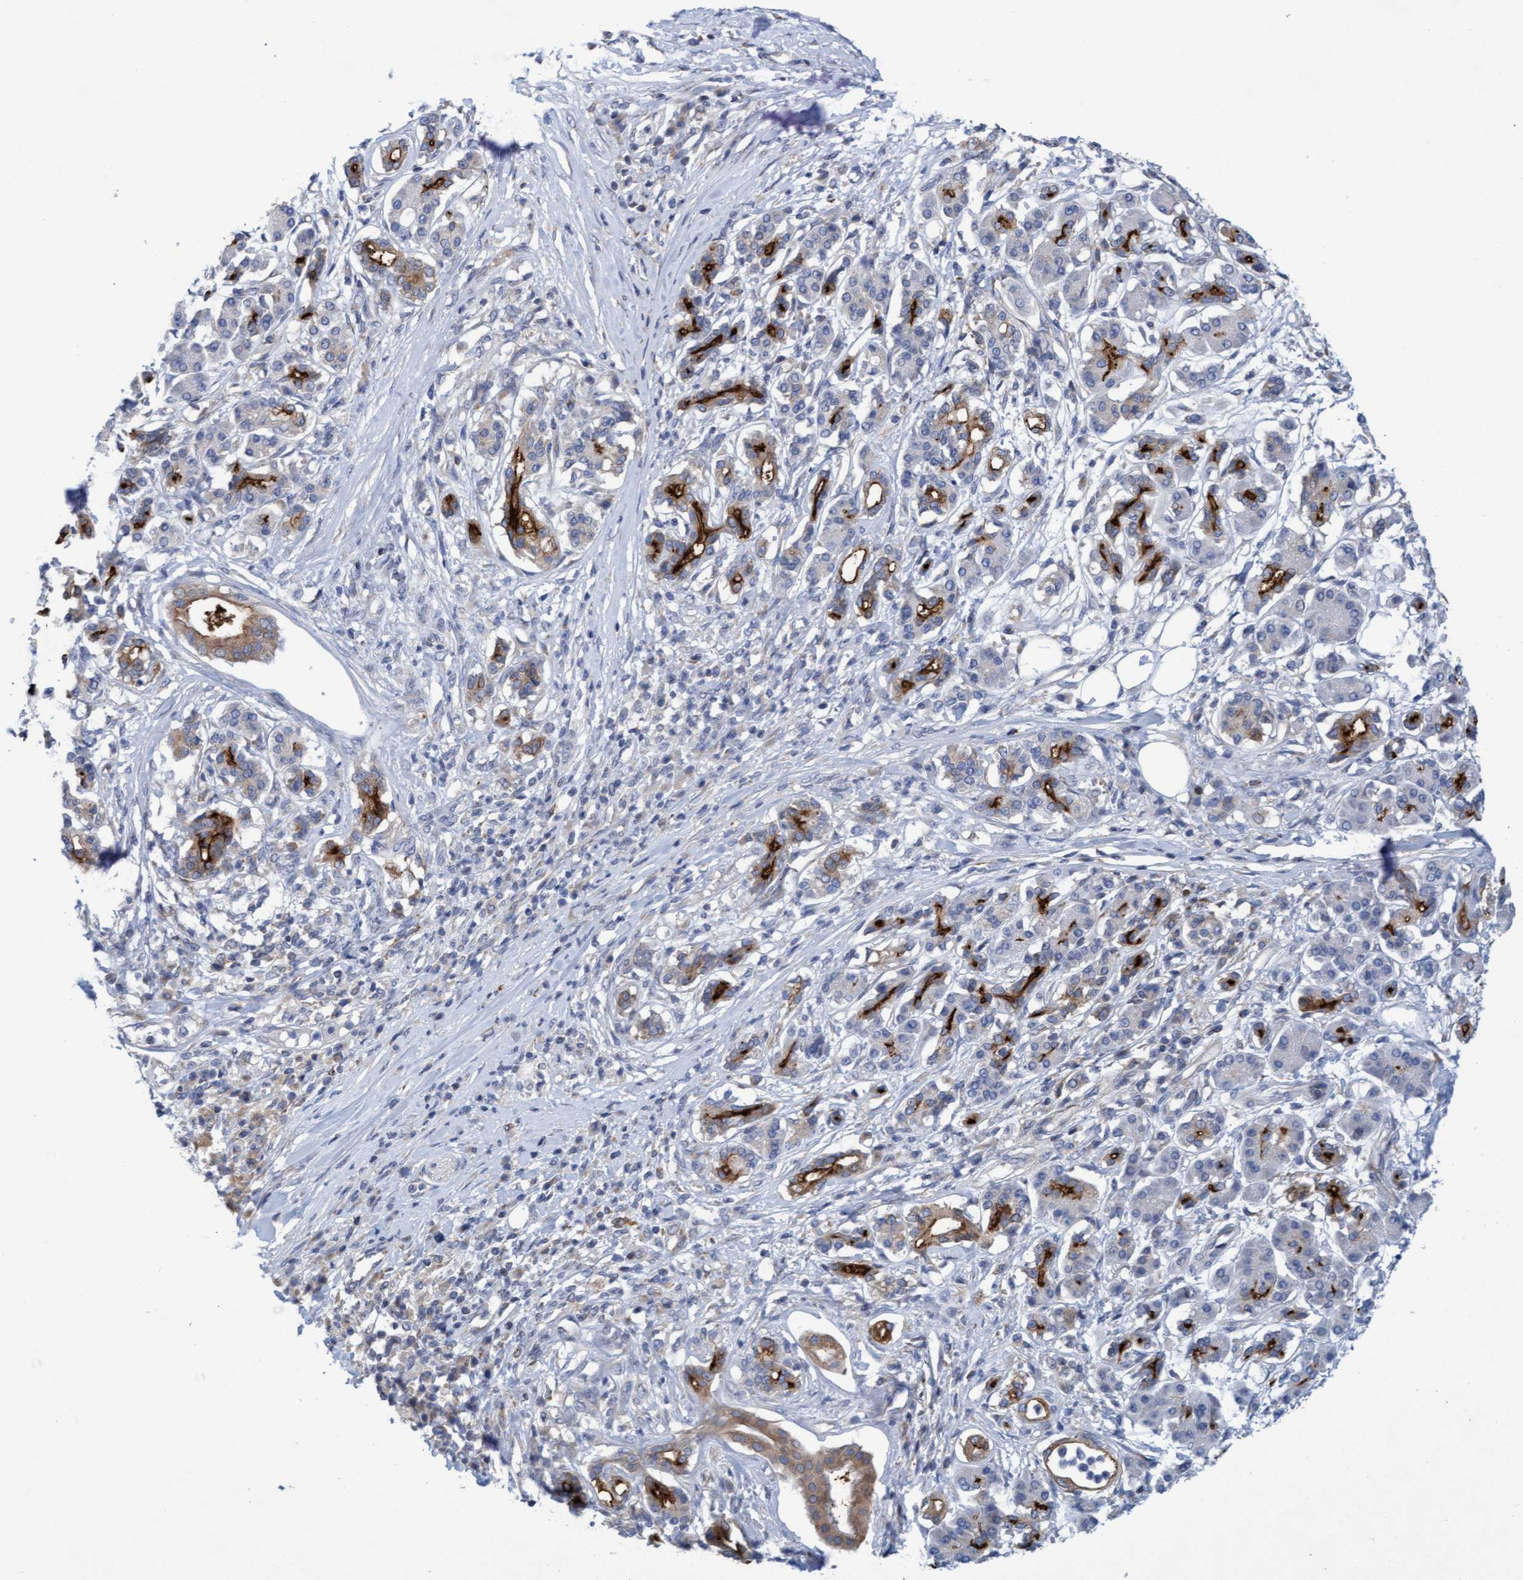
{"staining": {"intensity": "moderate", "quantity": "25%-75%", "location": "cytoplasmic/membranous"}, "tissue": "pancreatic cancer", "cell_type": "Tumor cells", "image_type": "cancer", "snomed": [{"axis": "morphology", "description": "Adenocarcinoma, NOS"}, {"axis": "topography", "description": "Pancreas"}], "caption": "A medium amount of moderate cytoplasmic/membranous expression is identified in about 25%-75% of tumor cells in pancreatic cancer (adenocarcinoma) tissue. The staining was performed using DAB to visualize the protein expression in brown, while the nuclei were stained in blue with hematoxylin (Magnification: 20x).", "gene": "SLC28A3", "patient": {"sex": "female", "age": 56}}